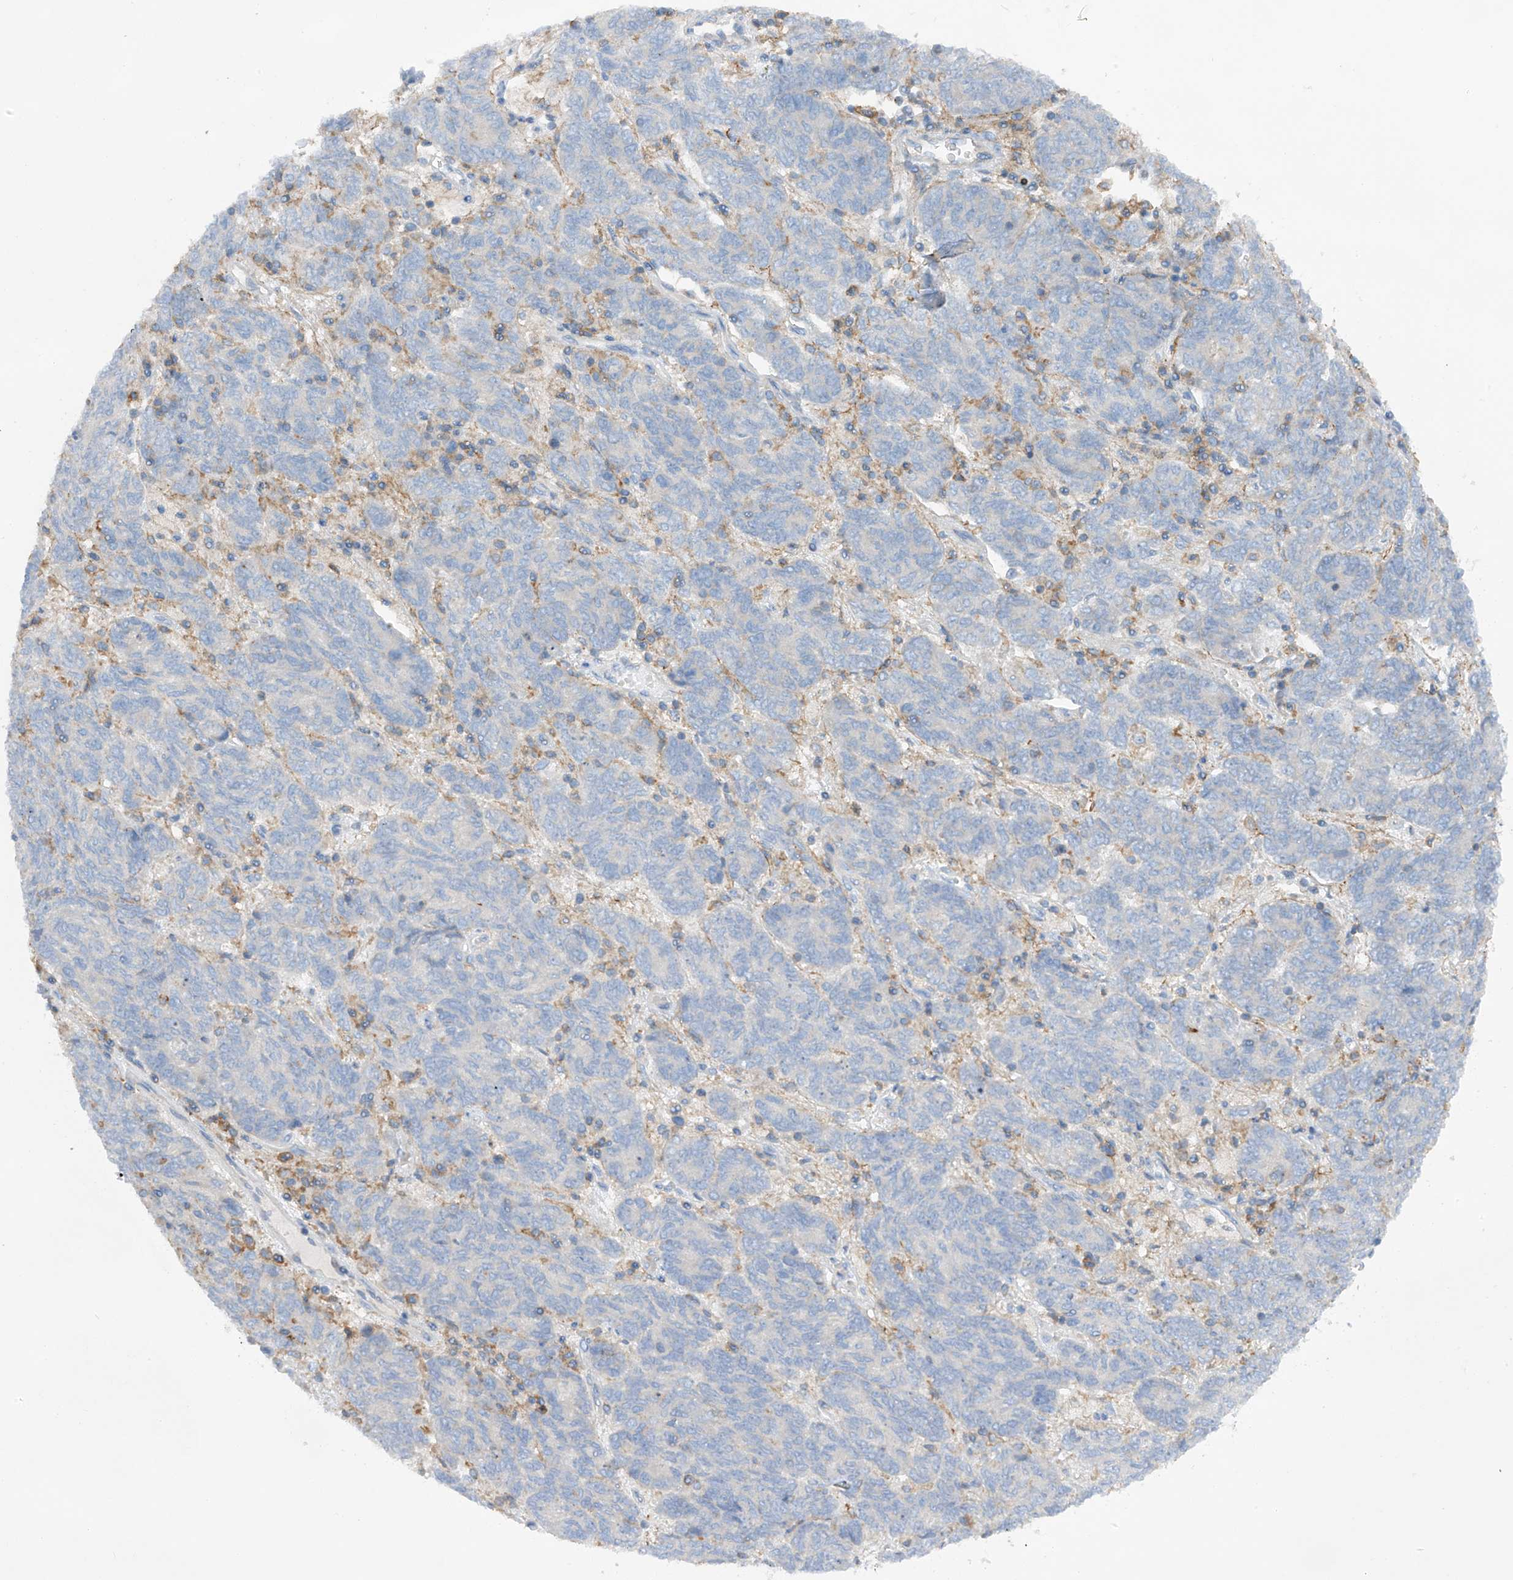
{"staining": {"intensity": "negative", "quantity": "none", "location": "none"}, "tissue": "endometrial cancer", "cell_type": "Tumor cells", "image_type": "cancer", "snomed": [{"axis": "morphology", "description": "Adenocarcinoma, NOS"}, {"axis": "topography", "description": "Endometrium"}], "caption": "Immunohistochemistry image of human endometrial cancer stained for a protein (brown), which displays no staining in tumor cells.", "gene": "NALCN", "patient": {"sex": "female", "age": 80}}